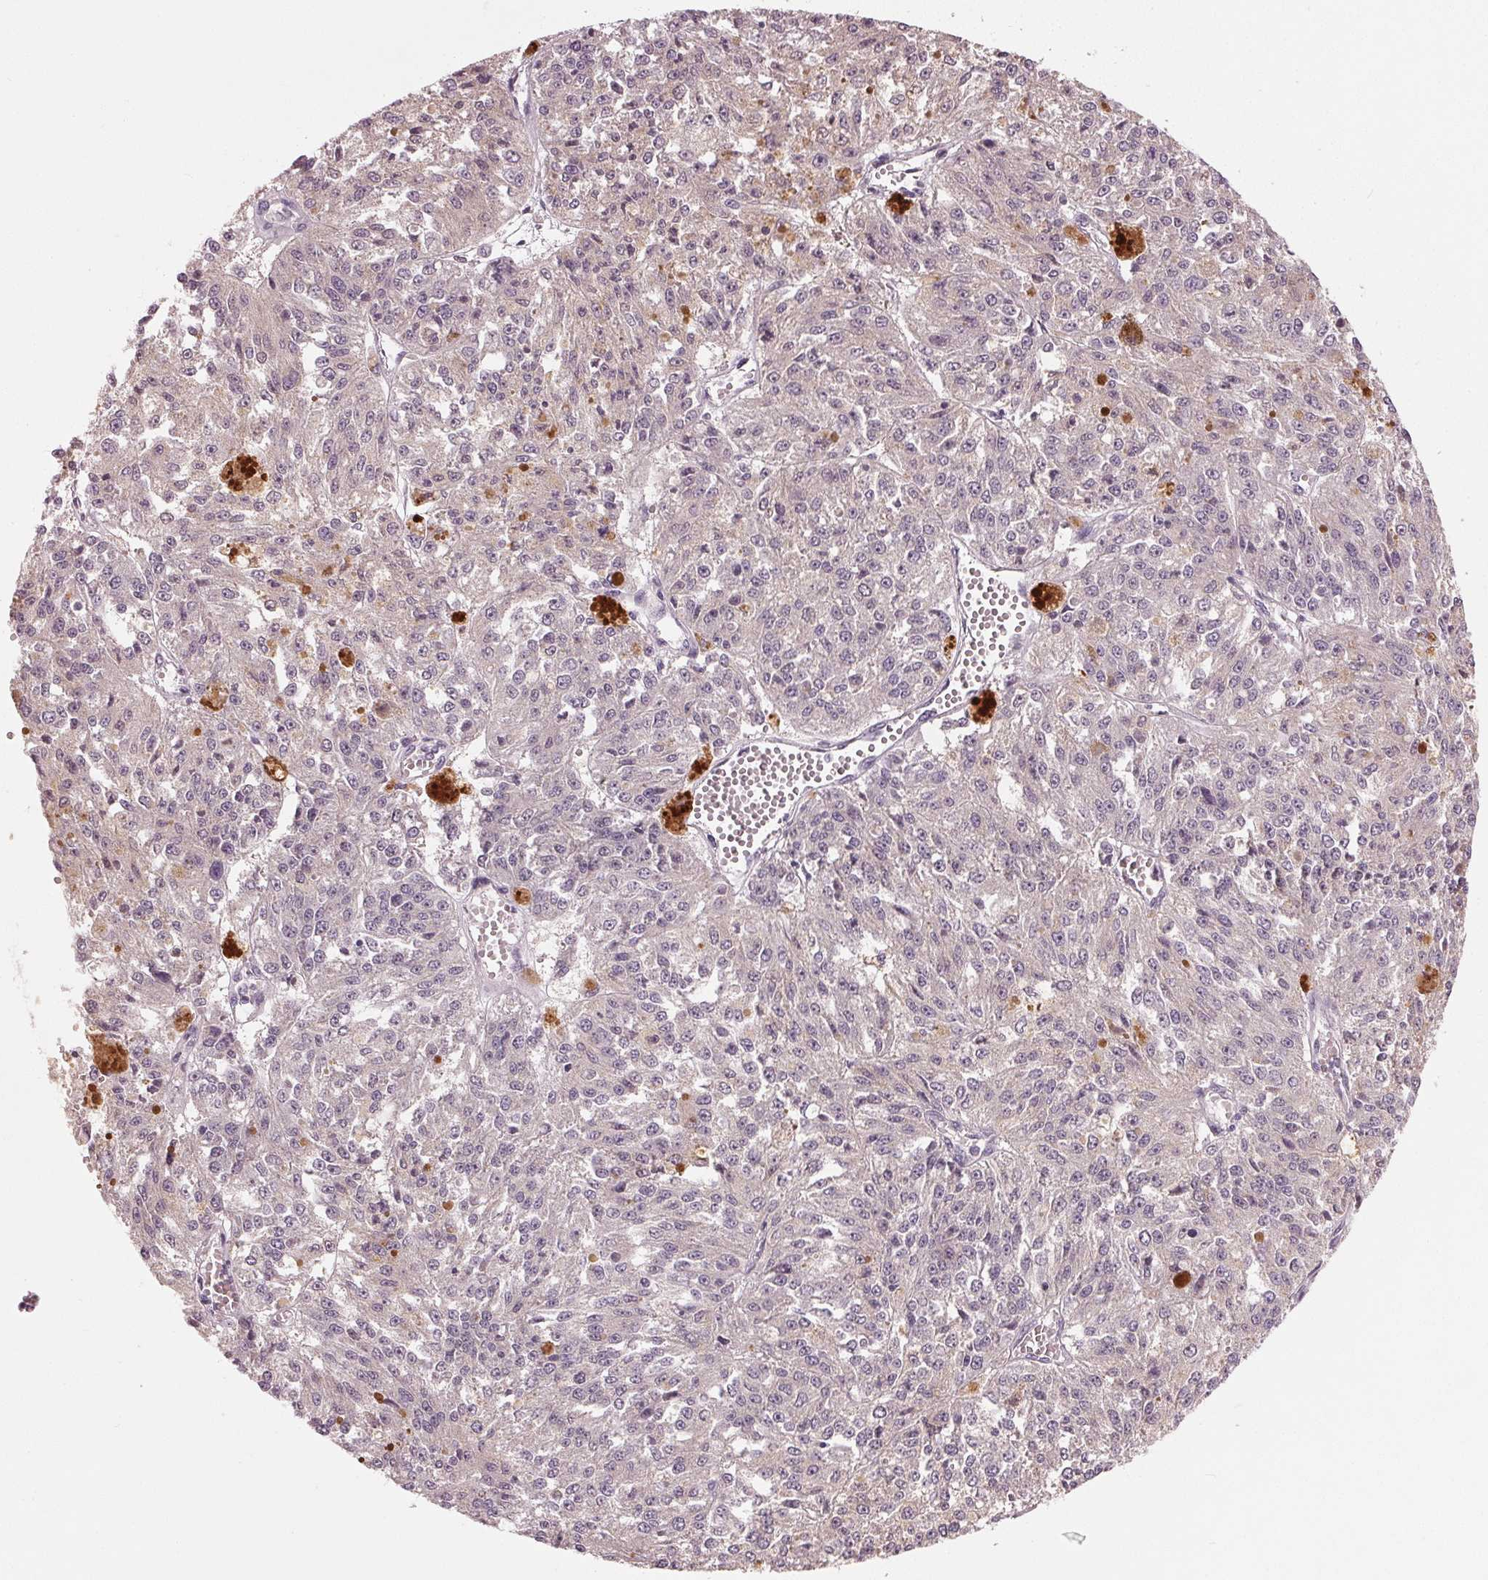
{"staining": {"intensity": "negative", "quantity": "none", "location": "none"}, "tissue": "melanoma", "cell_type": "Tumor cells", "image_type": "cancer", "snomed": [{"axis": "morphology", "description": "Malignant melanoma, Metastatic site"}, {"axis": "topography", "description": "Lymph node"}], "caption": "The IHC micrograph has no significant positivity in tumor cells of melanoma tissue.", "gene": "ZNF605", "patient": {"sex": "female", "age": 64}}